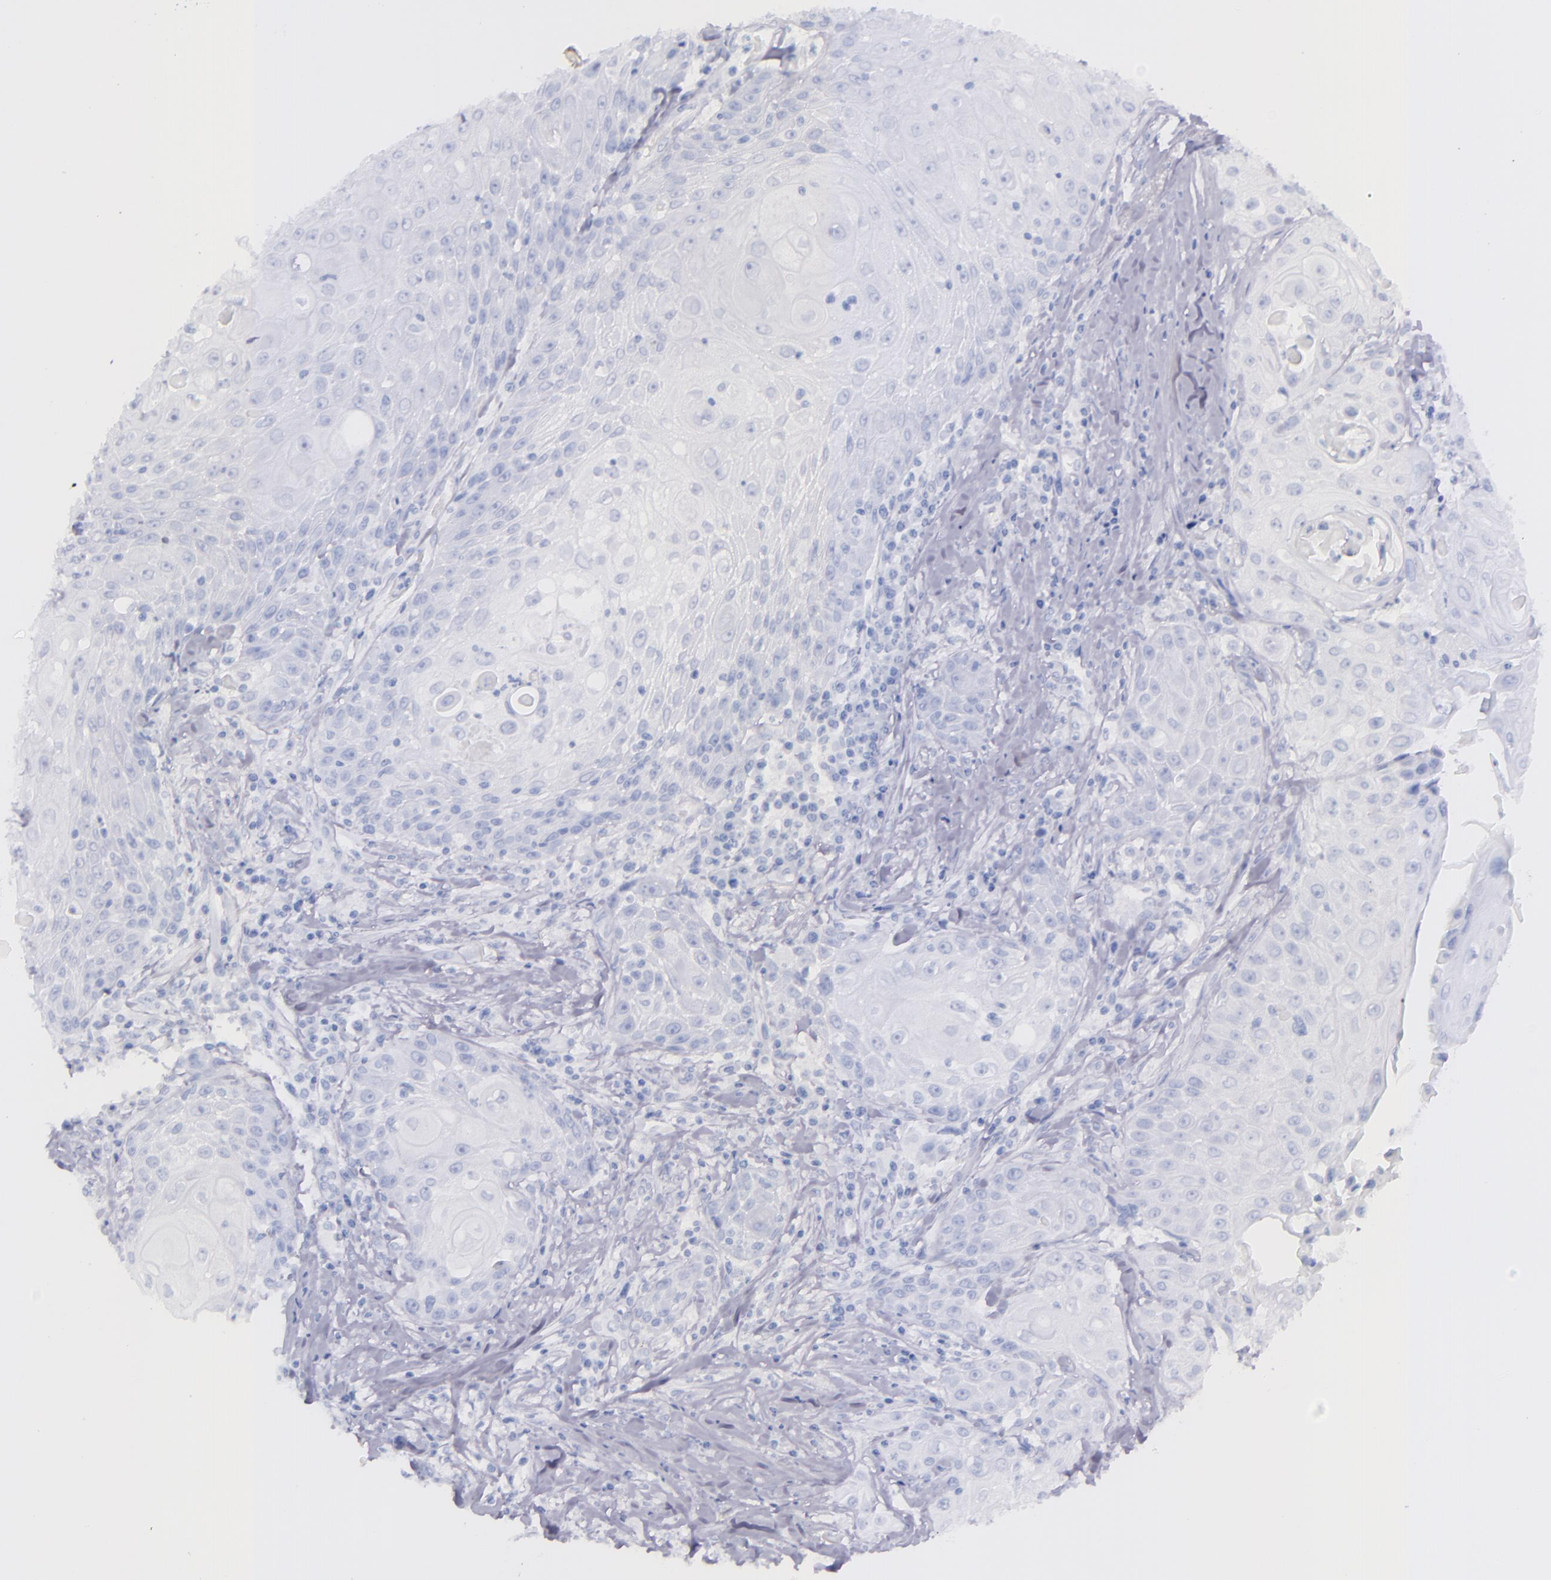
{"staining": {"intensity": "negative", "quantity": "none", "location": "none"}, "tissue": "head and neck cancer", "cell_type": "Tumor cells", "image_type": "cancer", "snomed": [{"axis": "morphology", "description": "Squamous cell carcinoma, NOS"}, {"axis": "topography", "description": "Oral tissue"}, {"axis": "topography", "description": "Head-Neck"}], "caption": "This is an IHC image of human head and neck cancer. There is no expression in tumor cells.", "gene": "SFTPA2", "patient": {"sex": "female", "age": 82}}